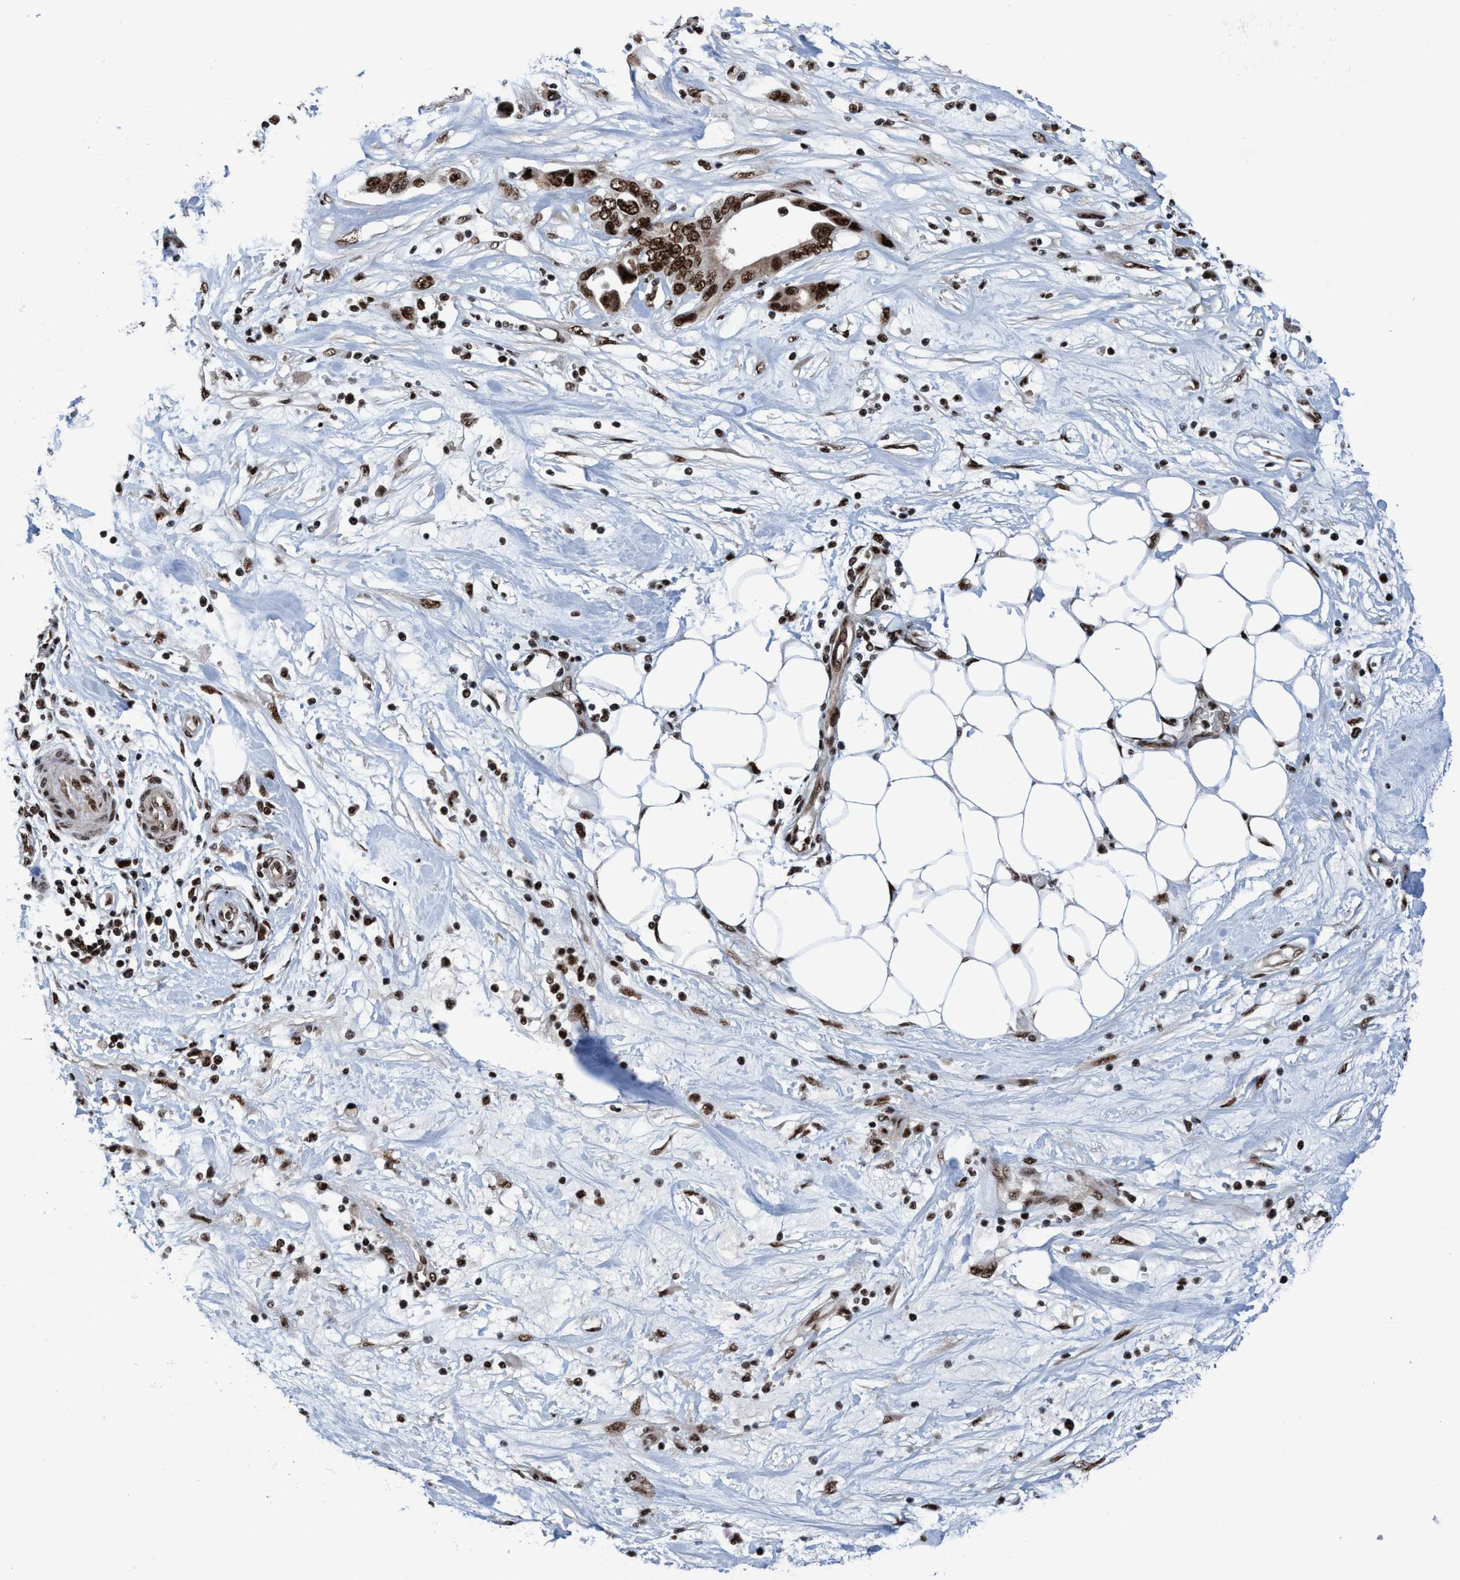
{"staining": {"intensity": "strong", "quantity": ">75%", "location": "nuclear"}, "tissue": "pancreatic cancer", "cell_type": "Tumor cells", "image_type": "cancer", "snomed": [{"axis": "morphology", "description": "Adenocarcinoma, NOS"}, {"axis": "topography", "description": "Pancreas"}], "caption": "Tumor cells exhibit high levels of strong nuclear staining in approximately >75% of cells in pancreatic adenocarcinoma.", "gene": "TOPBP1", "patient": {"sex": "female", "age": 57}}